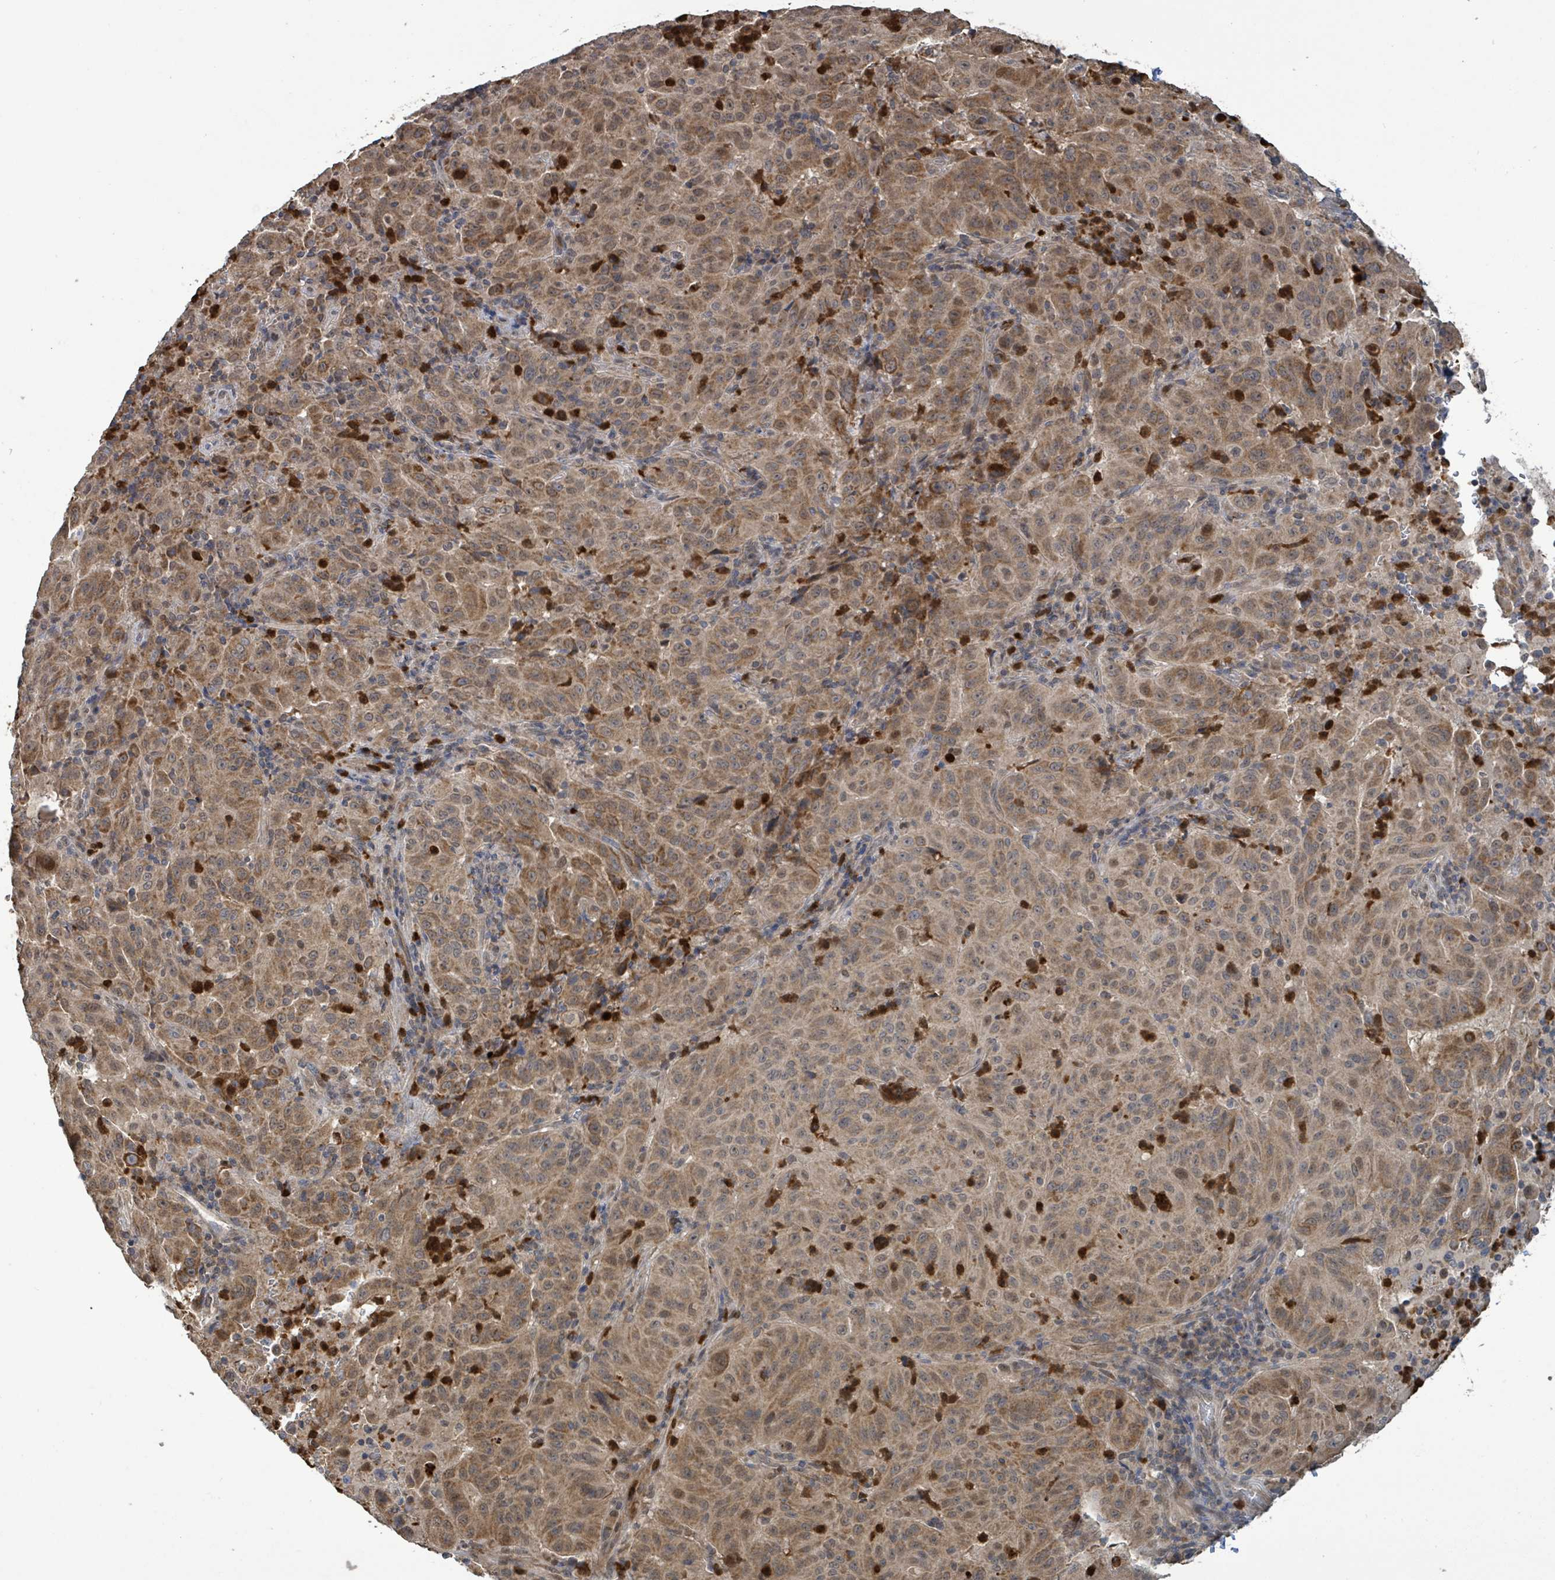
{"staining": {"intensity": "moderate", "quantity": ">75%", "location": "cytoplasmic/membranous"}, "tissue": "pancreatic cancer", "cell_type": "Tumor cells", "image_type": "cancer", "snomed": [{"axis": "morphology", "description": "Adenocarcinoma, NOS"}, {"axis": "topography", "description": "Pancreas"}], "caption": "Protein staining reveals moderate cytoplasmic/membranous staining in approximately >75% of tumor cells in pancreatic cancer. (Brightfield microscopy of DAB IHC at high magnification).", "gene": "COQ6", "patient": {"sex": "male", "age": 63}}